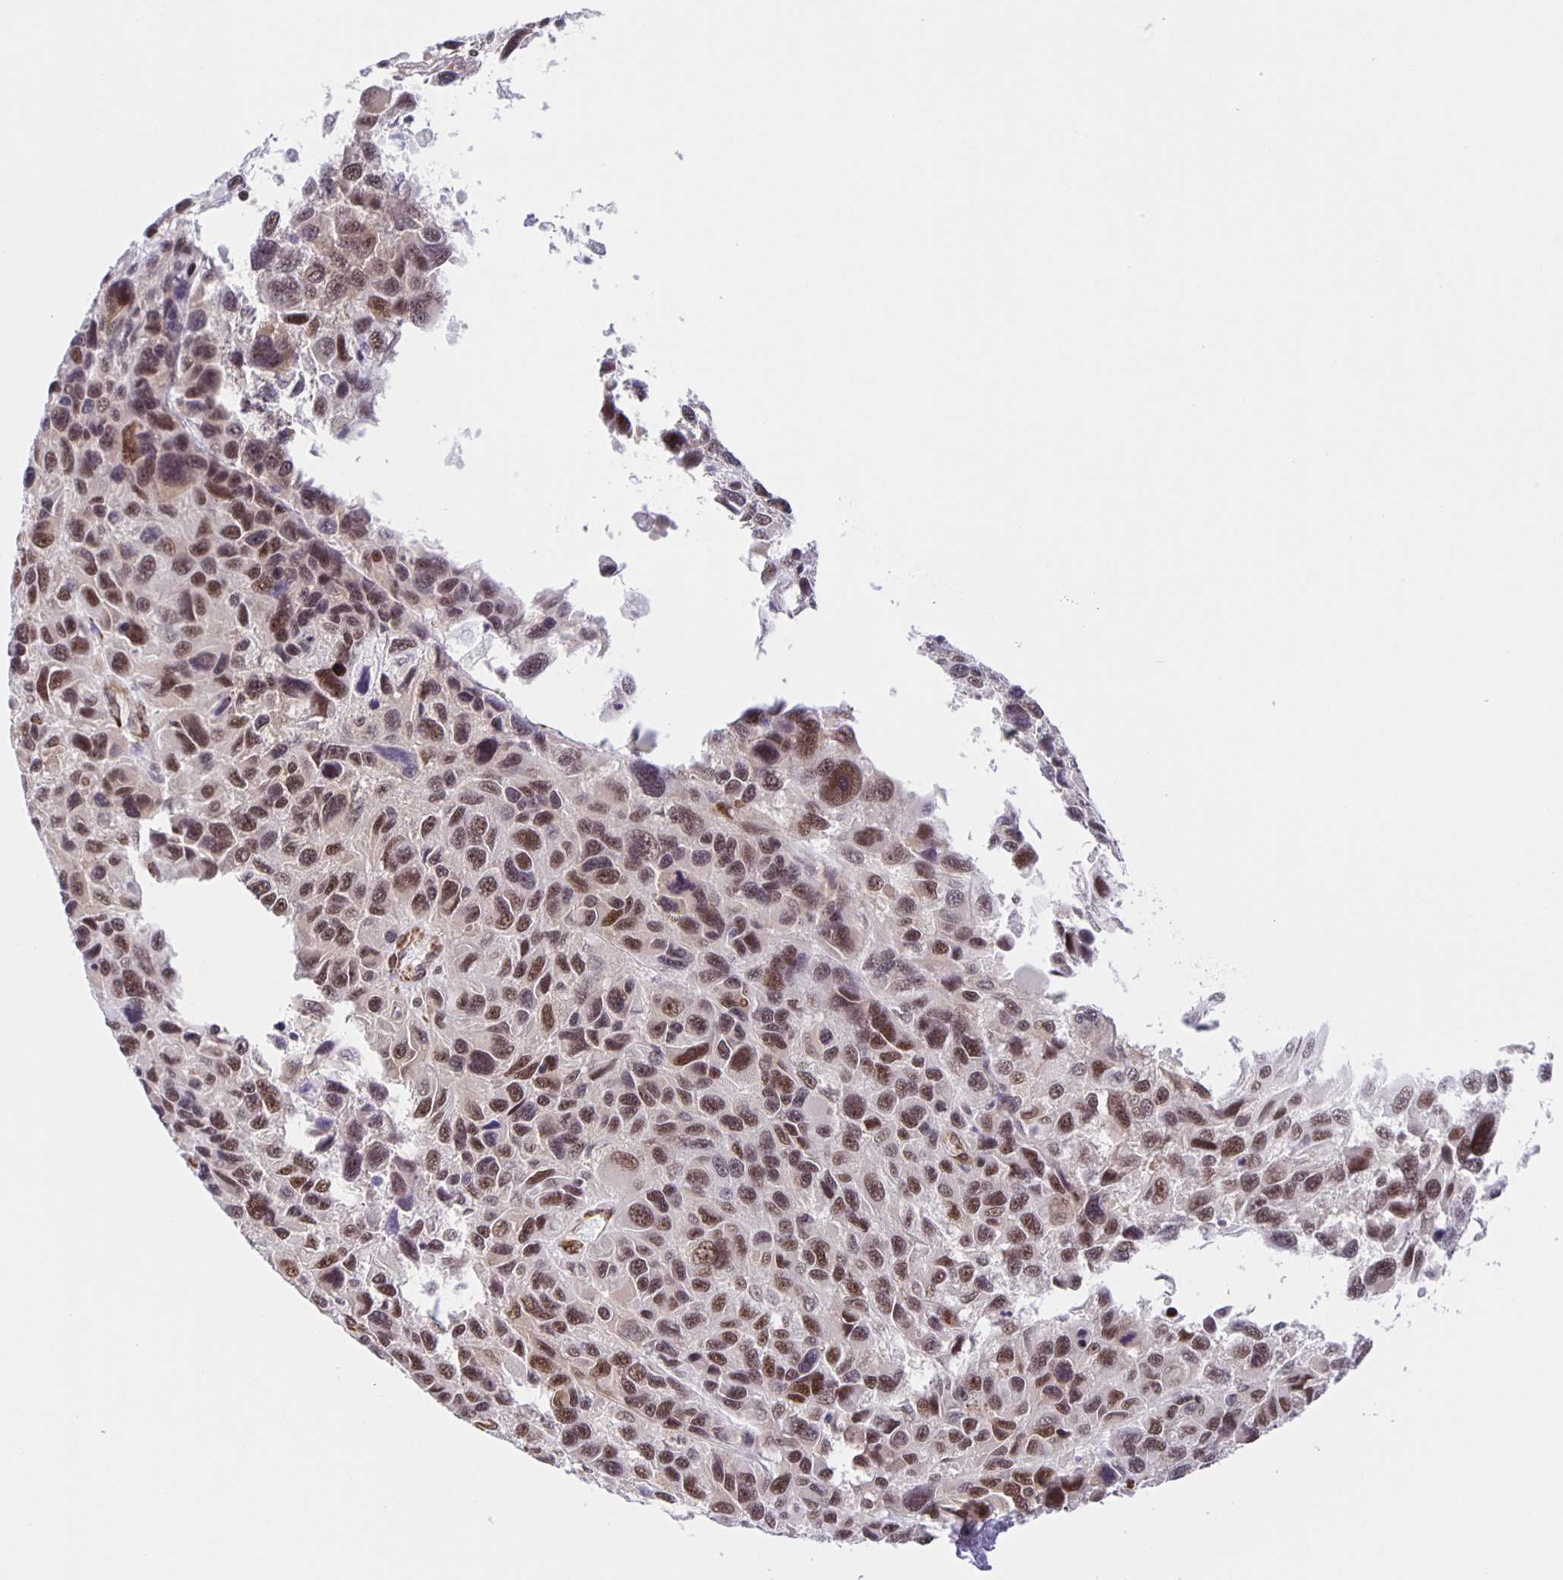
{"staining": {"intensity": "moderate", "quantity": ">75%", "location": "nuclear"}, "tissue": "melanoma", "cell_type": "Tumor cells", "image_type": "cancer", "snomed": [{"axis": "morphology", "description": "Malignant melanoma, NOS"}, {"axis": "topography", "description": "Skin"}], "caption": "A histopathology image of malignant melanoma stained for a protein demonstrates moderate nuclear brown staining in tumor cells.", "gene": "ZRANB2", "patient": {"sex": "male", "age": 53}}